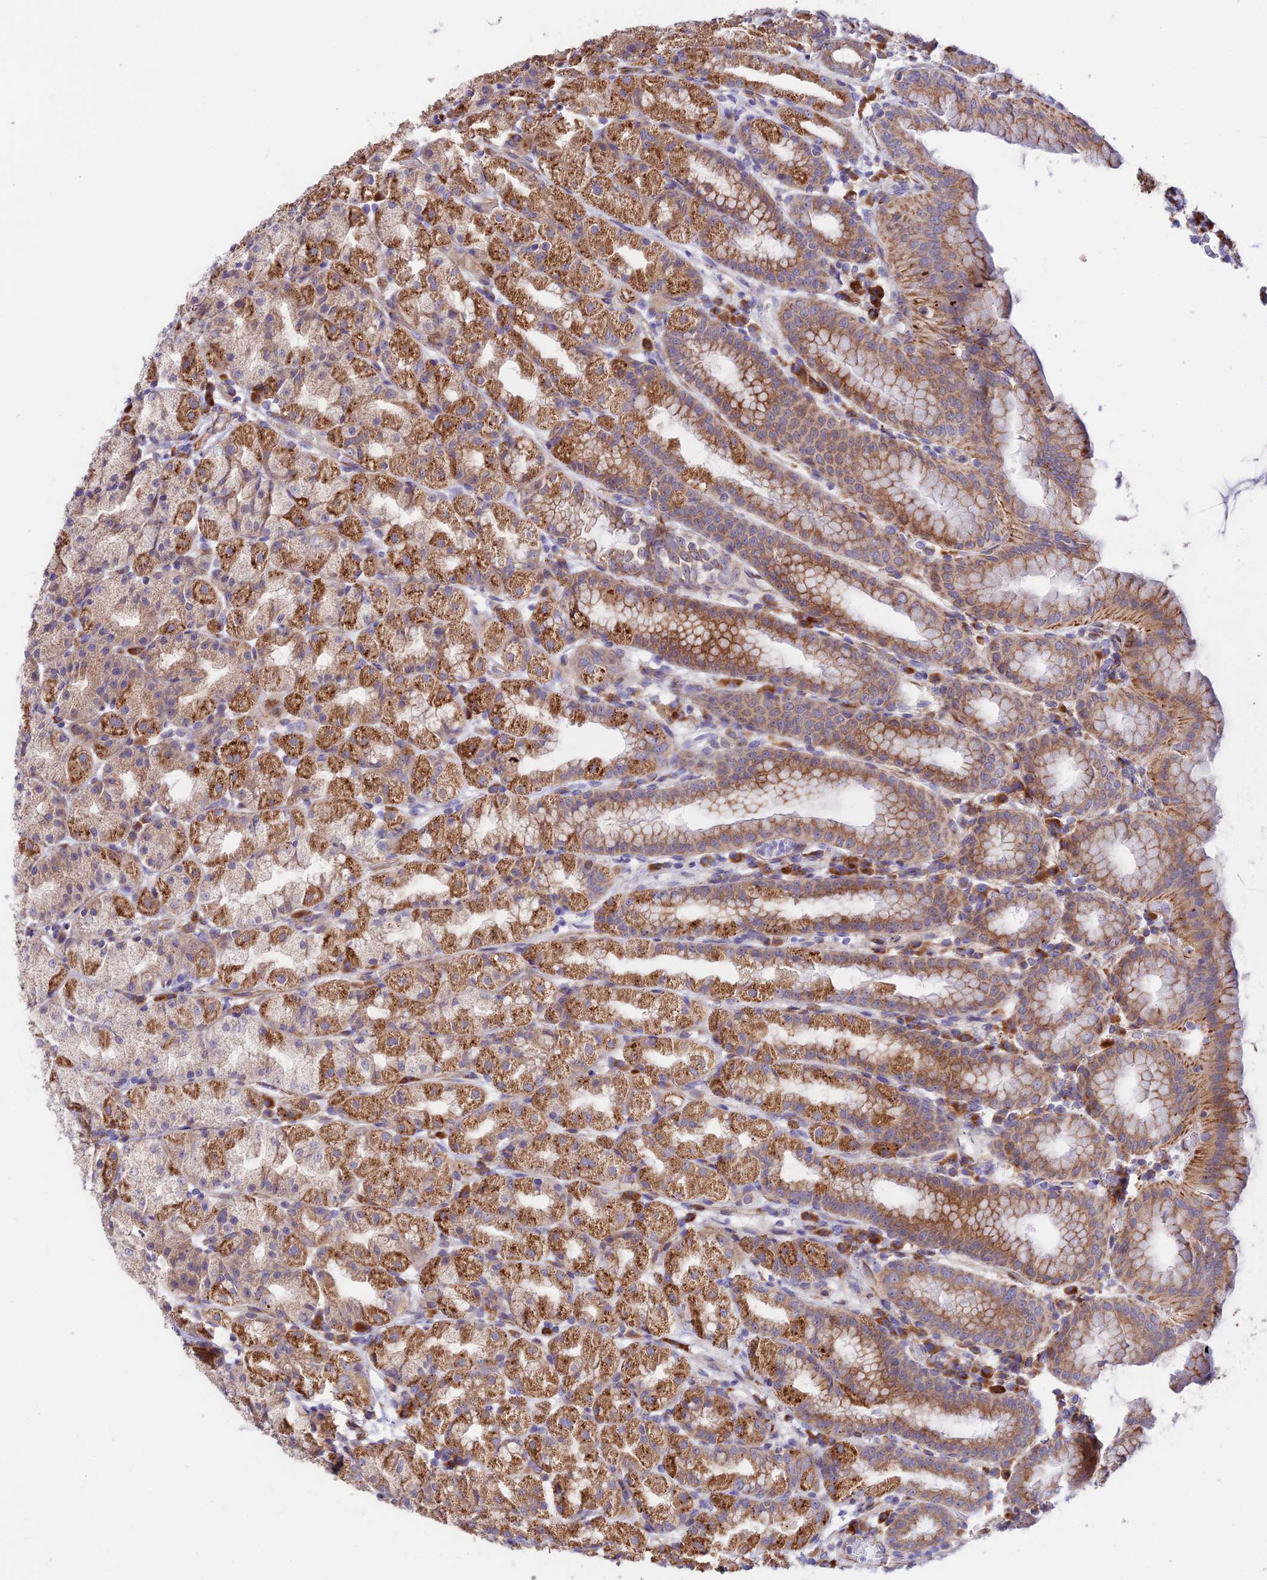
{"staining": {"intensity": "strong", "quantity": "25%-75%", "location": "cytoplasmic/membranous"}, "tissue": "stomach", "cell_type": "Glandular cells", "image_type": "normal", "snomed": [{"axis": "morphology", "description": "Normal tissue, NOS"}, {"axis": "topography", "description": "Stomach, upper"}], "caption": "Stomach stained with DAB (3,3'-diaminobenzidine) IHC exhibits high levels of strong cytoplasmic/membranous expression in approximately 25%-75% of glandular cells. The protein is stained brown, and the nuclei are stained in blue (DAB IHC with brightfield microscopy, high magnification).", "gene": "VPS13C", "patient": {"sex": "male", "age": 68}}